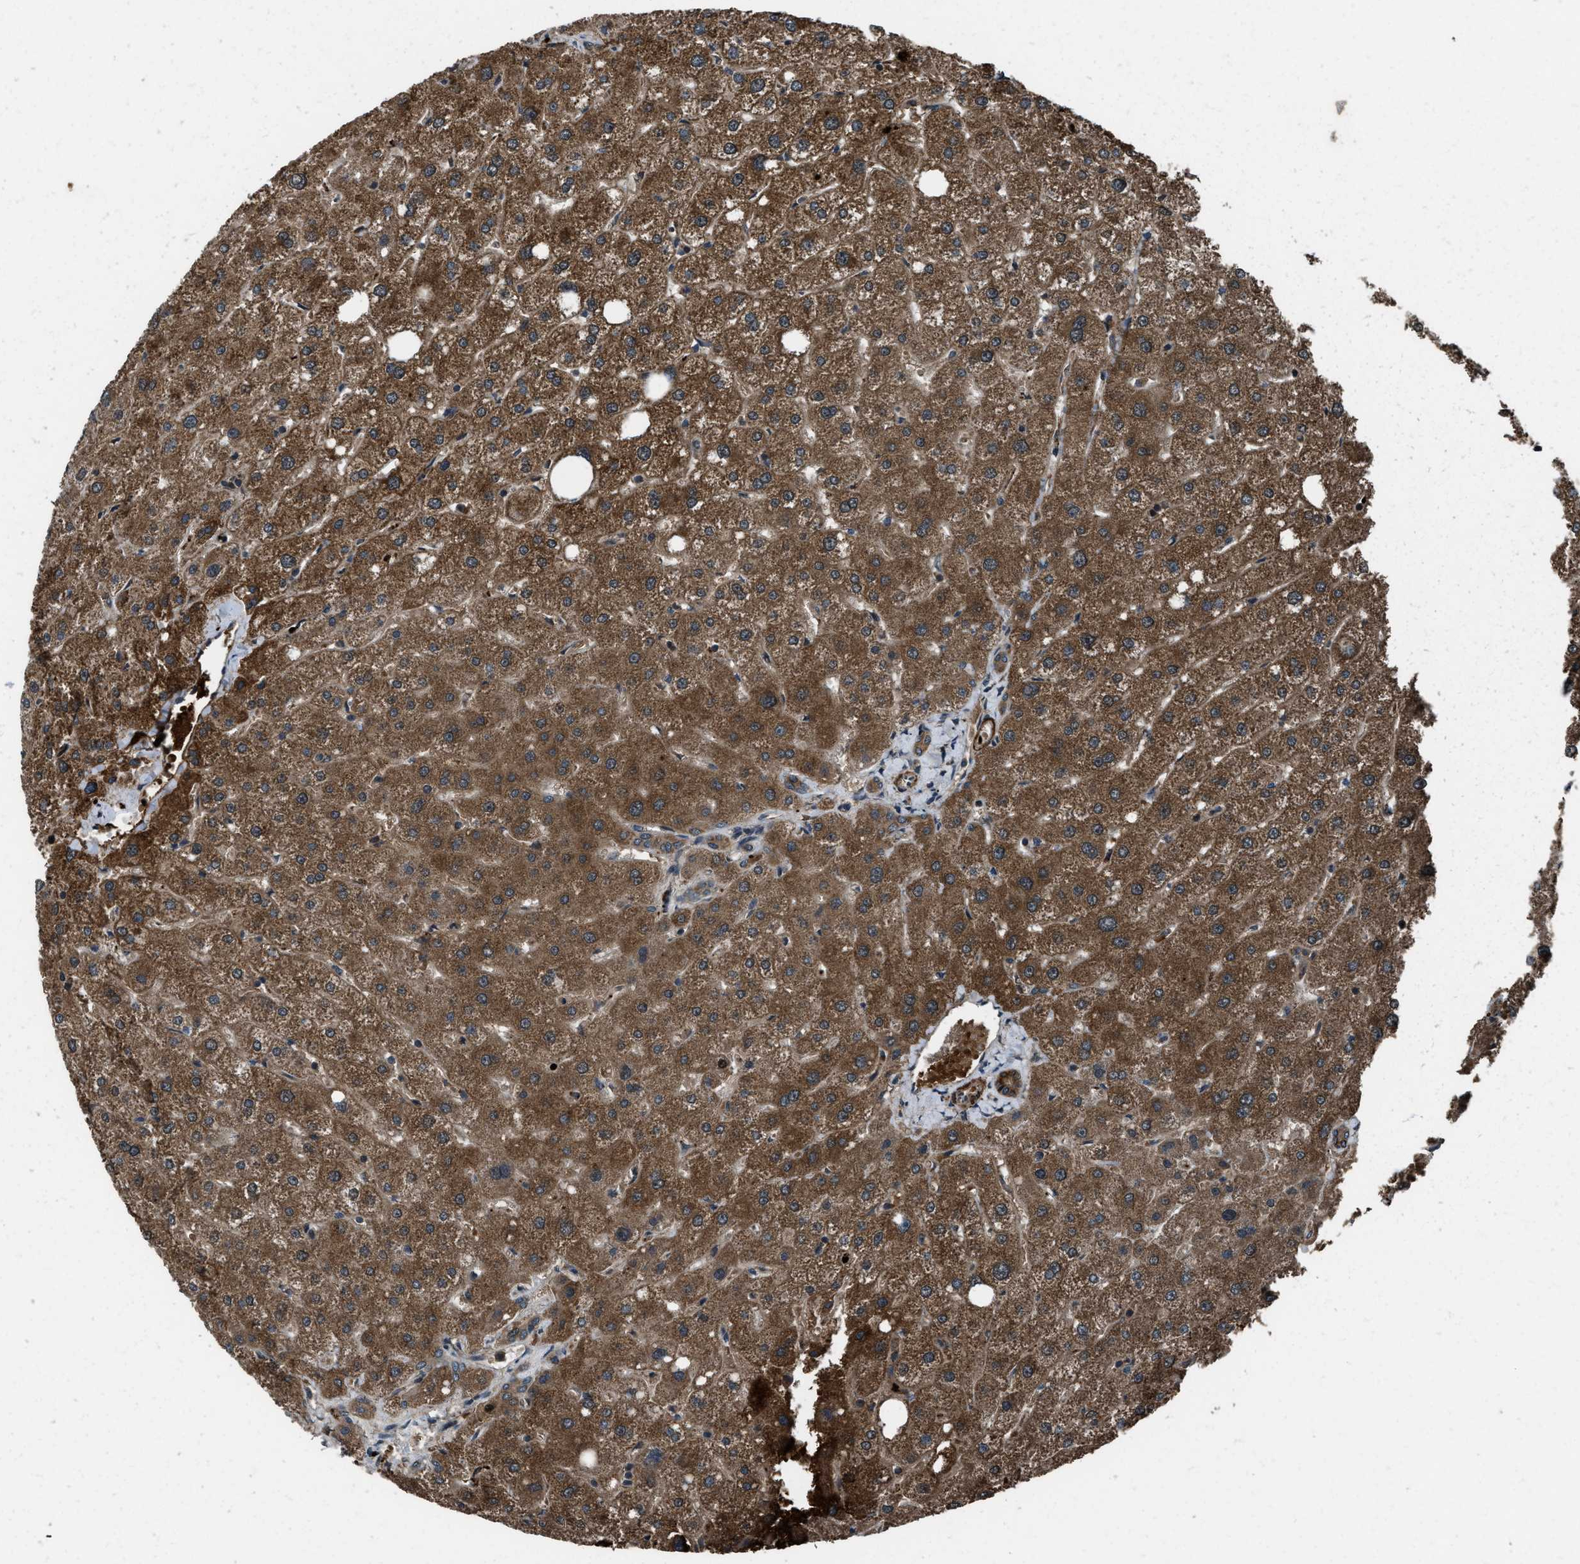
{"staining": {"intensity": "moderate", "quantity": ">75%", "location": "cytoplasmic/membranous"}, "tissue": "liver", "cell_type": "Cholangiocytes", "image_type": "normal", "snomed": [{"axis": "morphology", "description": "Normal tissue, NOS"}, {"axis": "topography", "description": "Liver"}], "caption": "Immunohistochemistry (IHC) (DAB) staining of normal human liver demonstrates moderate cytoplasmic/membranous protein staining in about >75% of cholangiocytes. The protein of interest is stained brown, and the nuclei are stained in blue (DAB (3,3'-diaminobenzidine) IHC with brightfield microscopy, high magnification).", "gene": "IRAK4", "patient": {"sex": "male", "age": 73}}